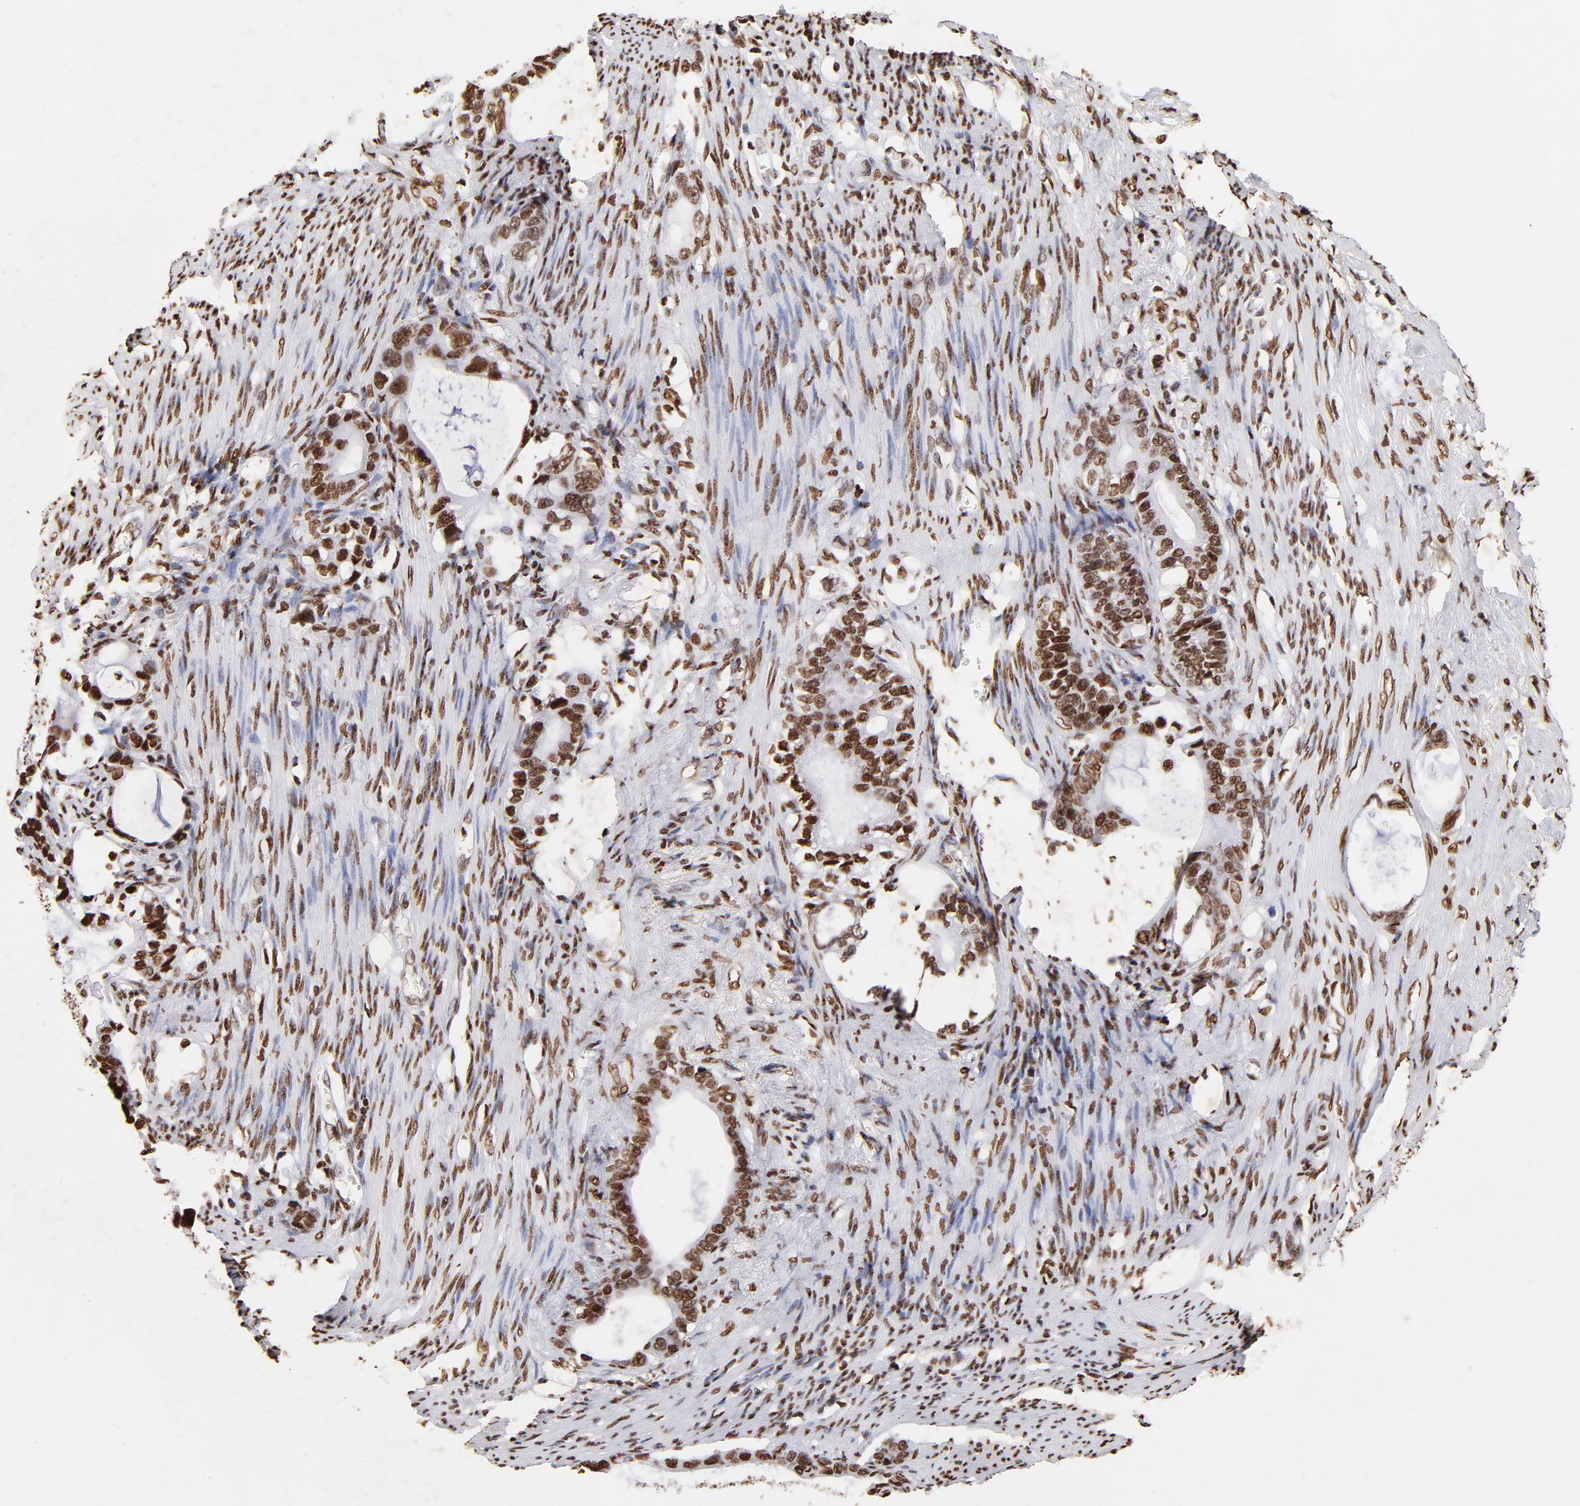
{"staining": {"intensity": "strong", "quantity": ">75%", "location": "nuclear"}, "tissue": "stomach cancer", "cell_type": "Tumor cells", "image_type": "cancer", "snomed": [{"axis": "morphology", "description": "Adenocarcinoma, NOS"}, {"axis": "topography", "description": "Stomach"}], "caption": "Strong nuclear expression for a protein is seen in about >75% of tumor cells of stomach cancer using IHC.", "gene": "FBH1", "patient": {"sex": "female", "age": 75}}